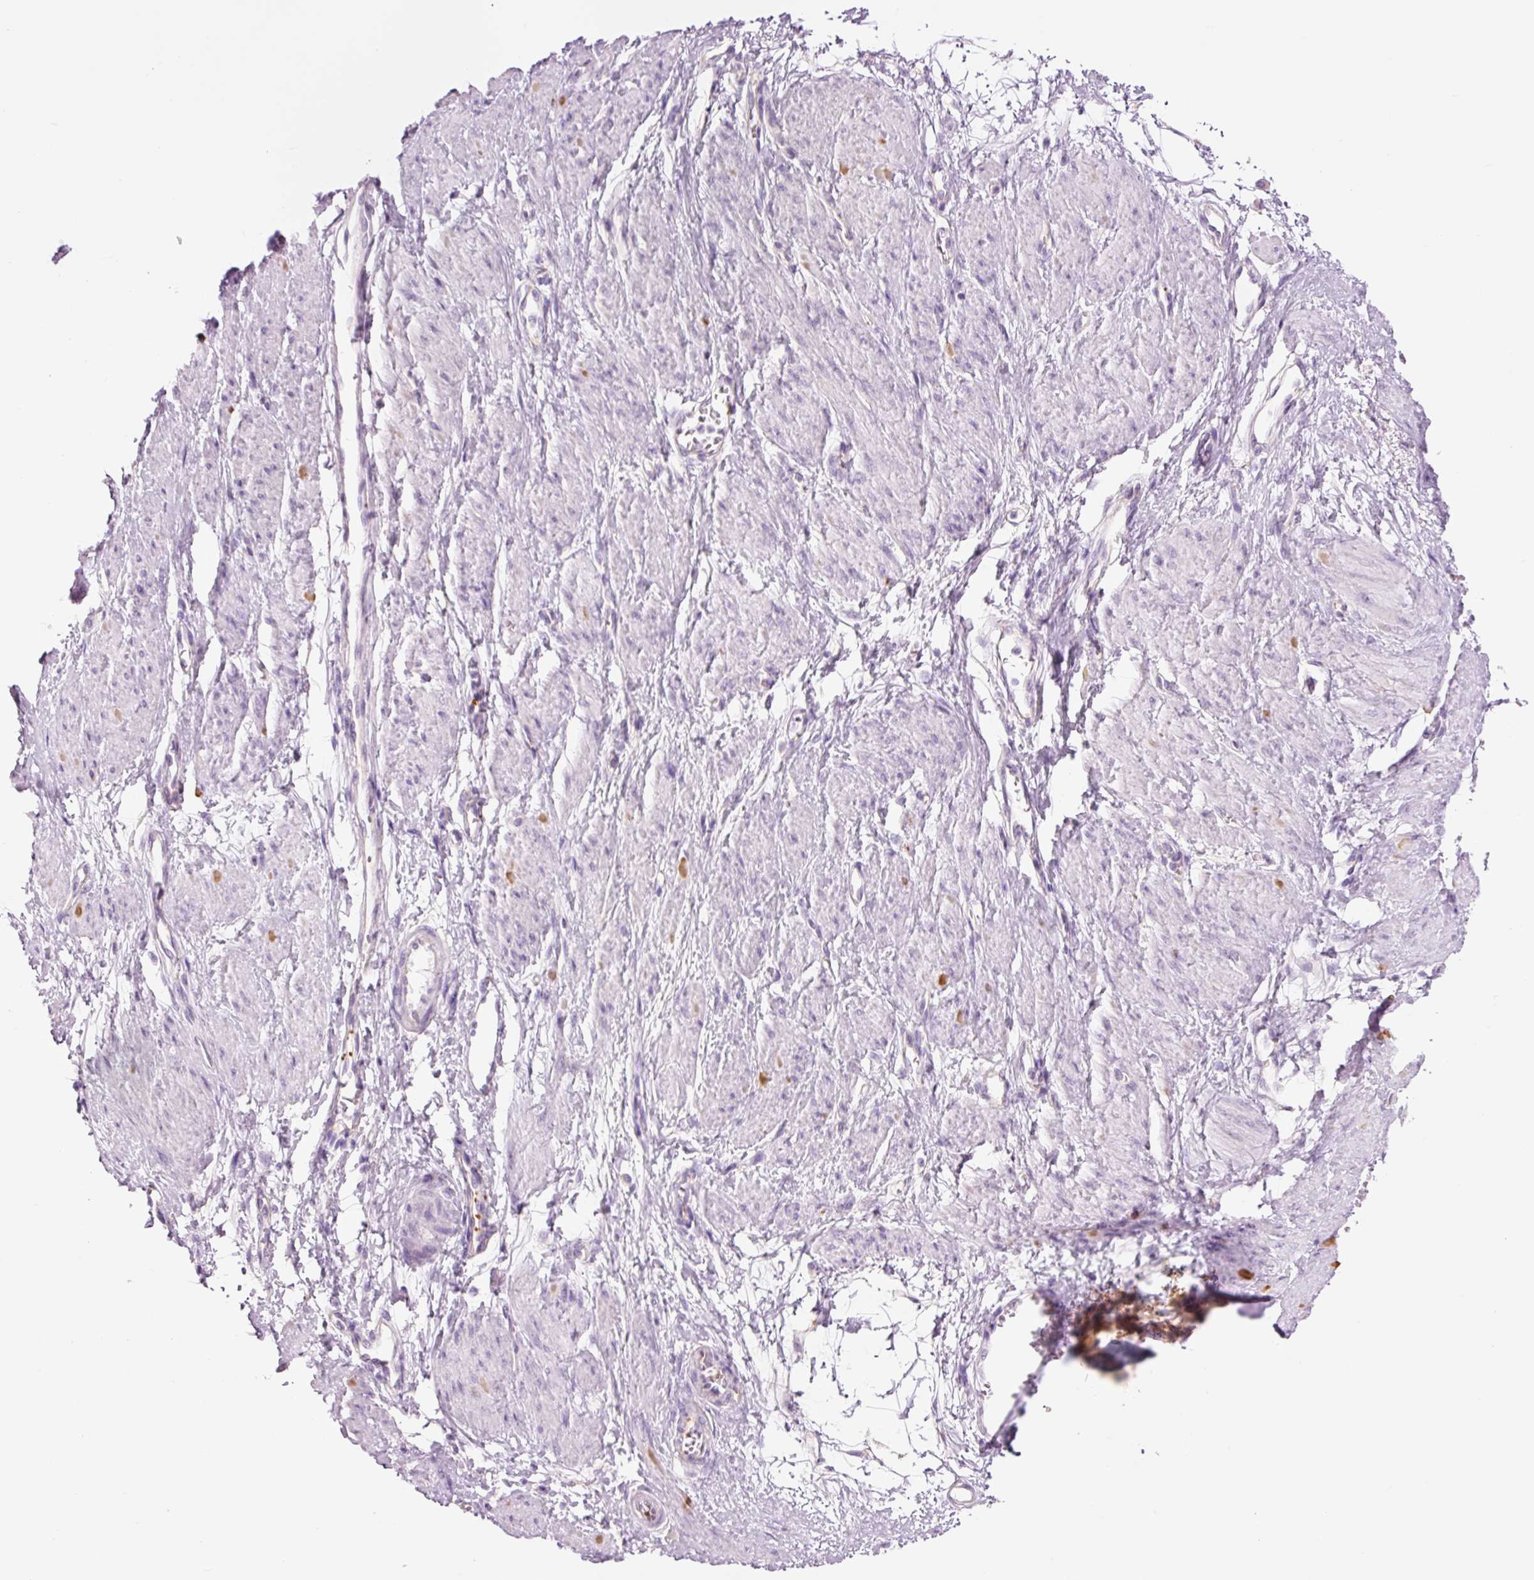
{"staining": {"intensity": "negative", "quantity": "none", "location": "none"}, "tissue": "smooth muscle", "cell_type": "Smooth muscle cells", "image_type": "normal", "snomed": [{"axis": "morphology", "description": "Normal tissue, NOS"}, {"axis": "topography", "description": "Smooth muscle"}, {"axis": "topography", "description": "Uterus"}], "caption": "High magnification brightfield microscopy of benign smooth muscle stained with DAB (brown) and counterstained with hematoxylin (blue): smooth muscle cells show no significant staining. Brightfield microscopy of immunohistochemistry stained with DAB (brown) and hematoxylin (blue), captured at high magnification.", "gene": "HSPA4L", "patient": {"sex": "female", "age": 39}}